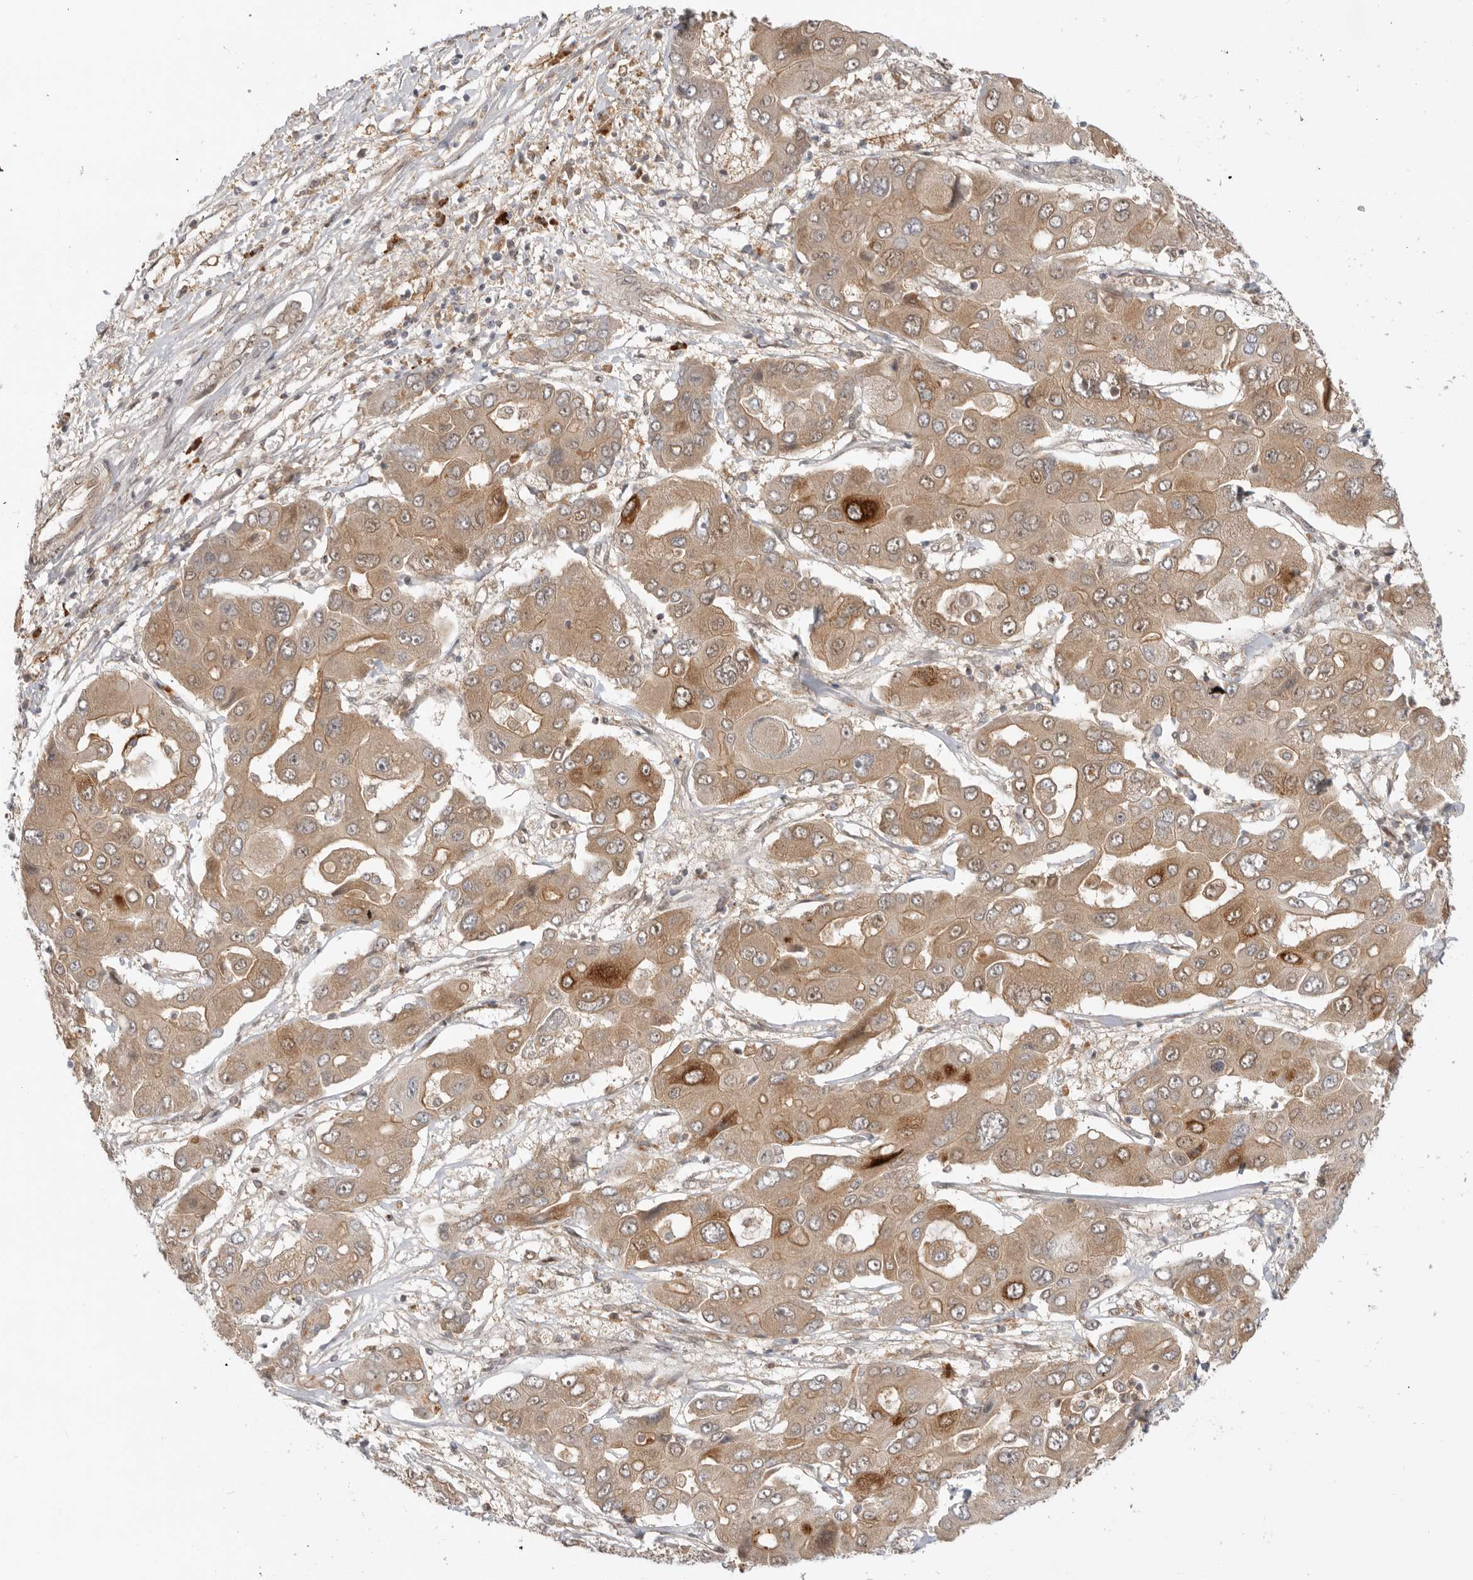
{"staining": {"intensity": "moderate", "quantity": ">75%", "location": "cytoplasmic/membranous"}, "tissue": "liver cancer", "cell_type": "Tumor cells", "image_type": "cancer", "snomed": [{"axis": "morphology", "description": "Cholangiocarcinoma"}, {"axis": "topography", "description": "Liver"}], "caption": "This photomicrograph displays IHC staining of human liver cancer (cholangiocarcinoma), with medium moderate cytoplasmic/membranous expression in about >75% of tumor cells.", "gene": "DCAF8", "patient": {"sex": "male", "age": 67}}